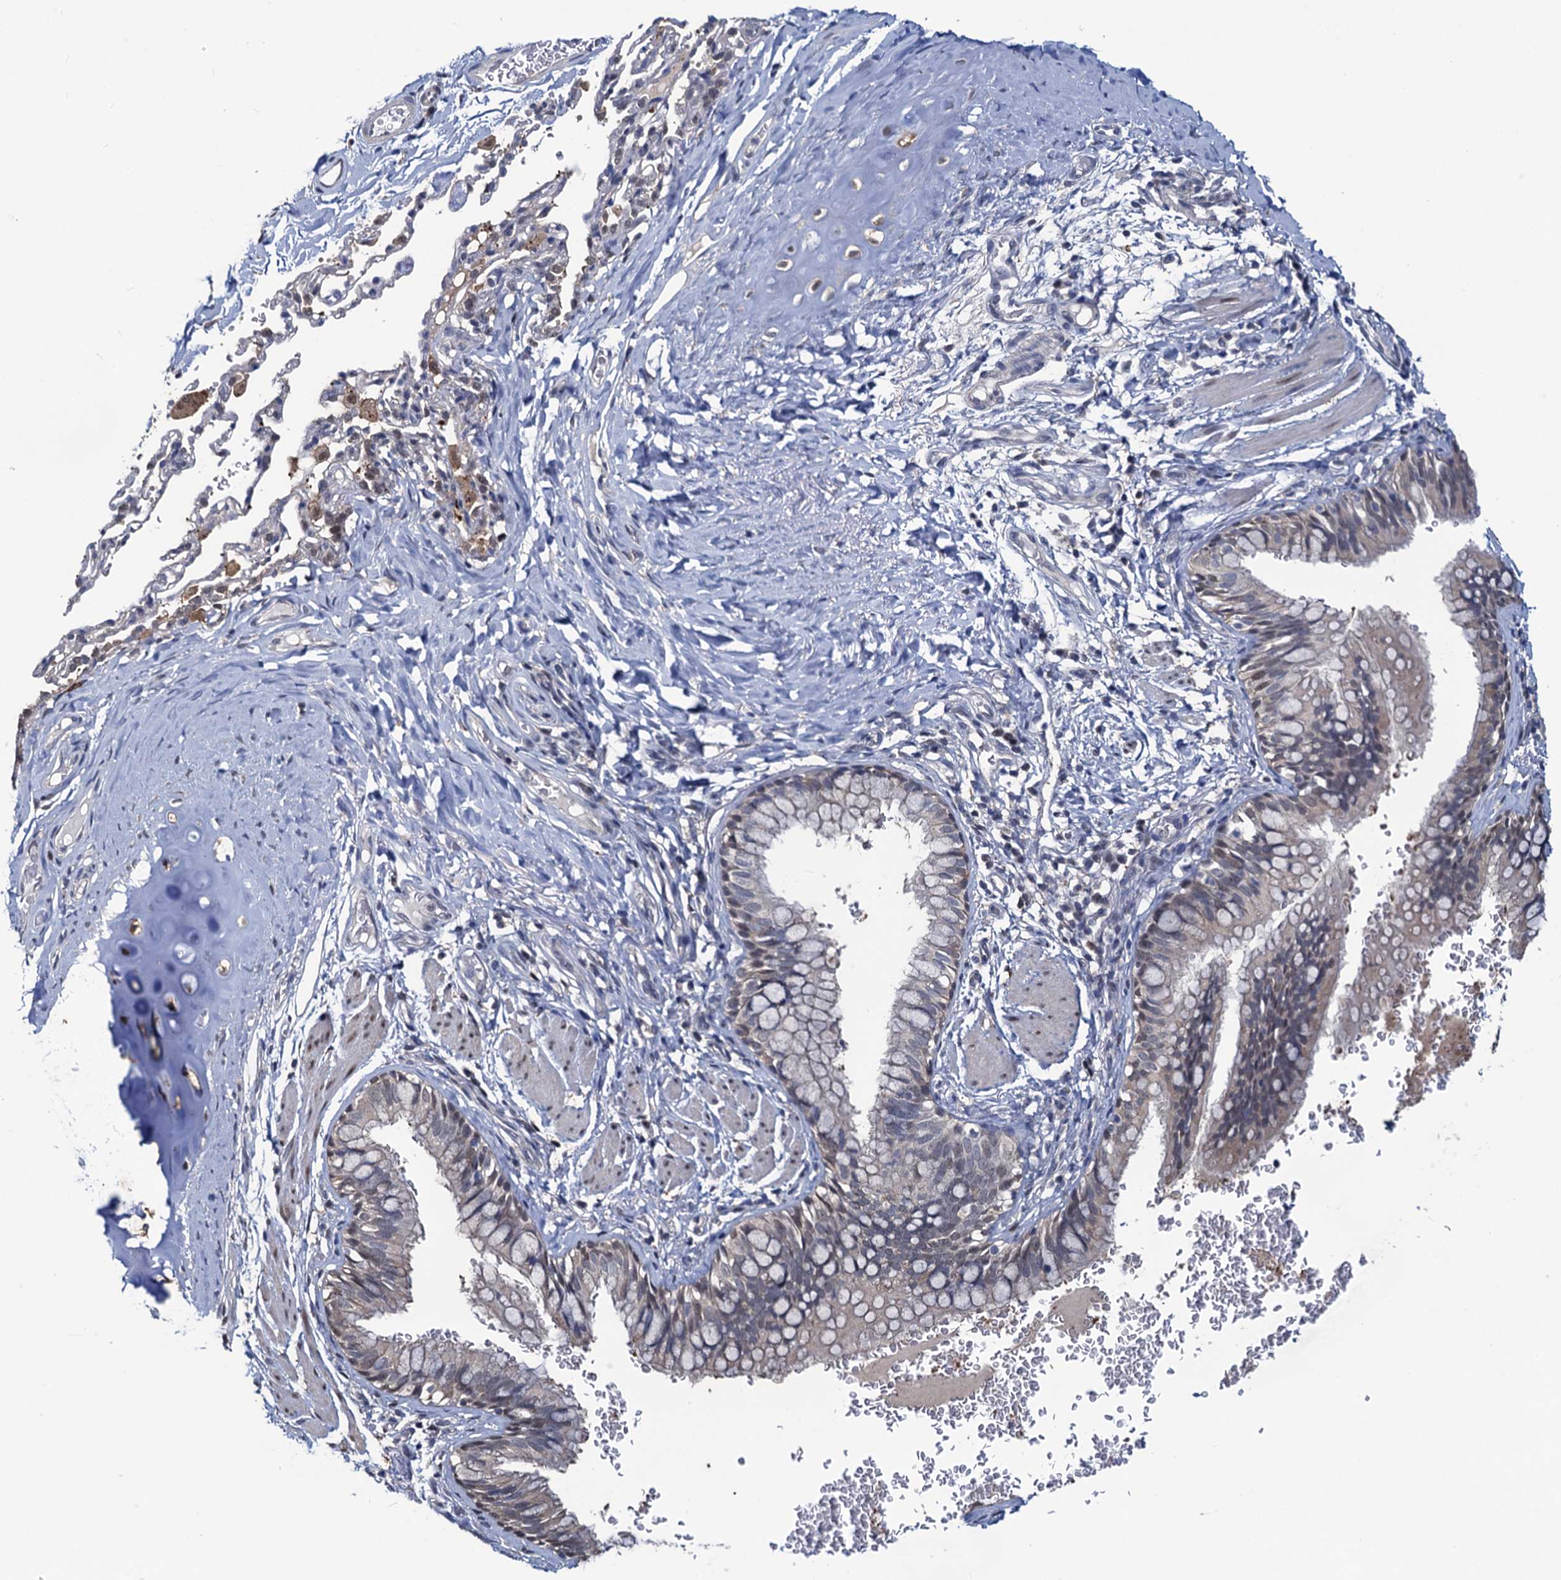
{"staining": {"intensity": "weak", "quantity": "<25%", "location": "cytoplasmic/membranous"}, "tissue": "bronchus", "cell_type": "Respiratory epithelial cells", "image_type": "normal", "snomed": [{"axis": "morphology", "description": "Normal tissue, NOS"}, {"axis": "topography", "description": "Cartilage tissue"}, {"axis": "topography", "description": "Bronchus"}], "caption": "Immunohistochemistry (IHC) of normal human bronchus displays no positivity in respiratory epithelial cells. (DAB immunohistochemistry, high magnification).", "gene": "RTKN2", "patient": {"sex": "female", "age": 36}}